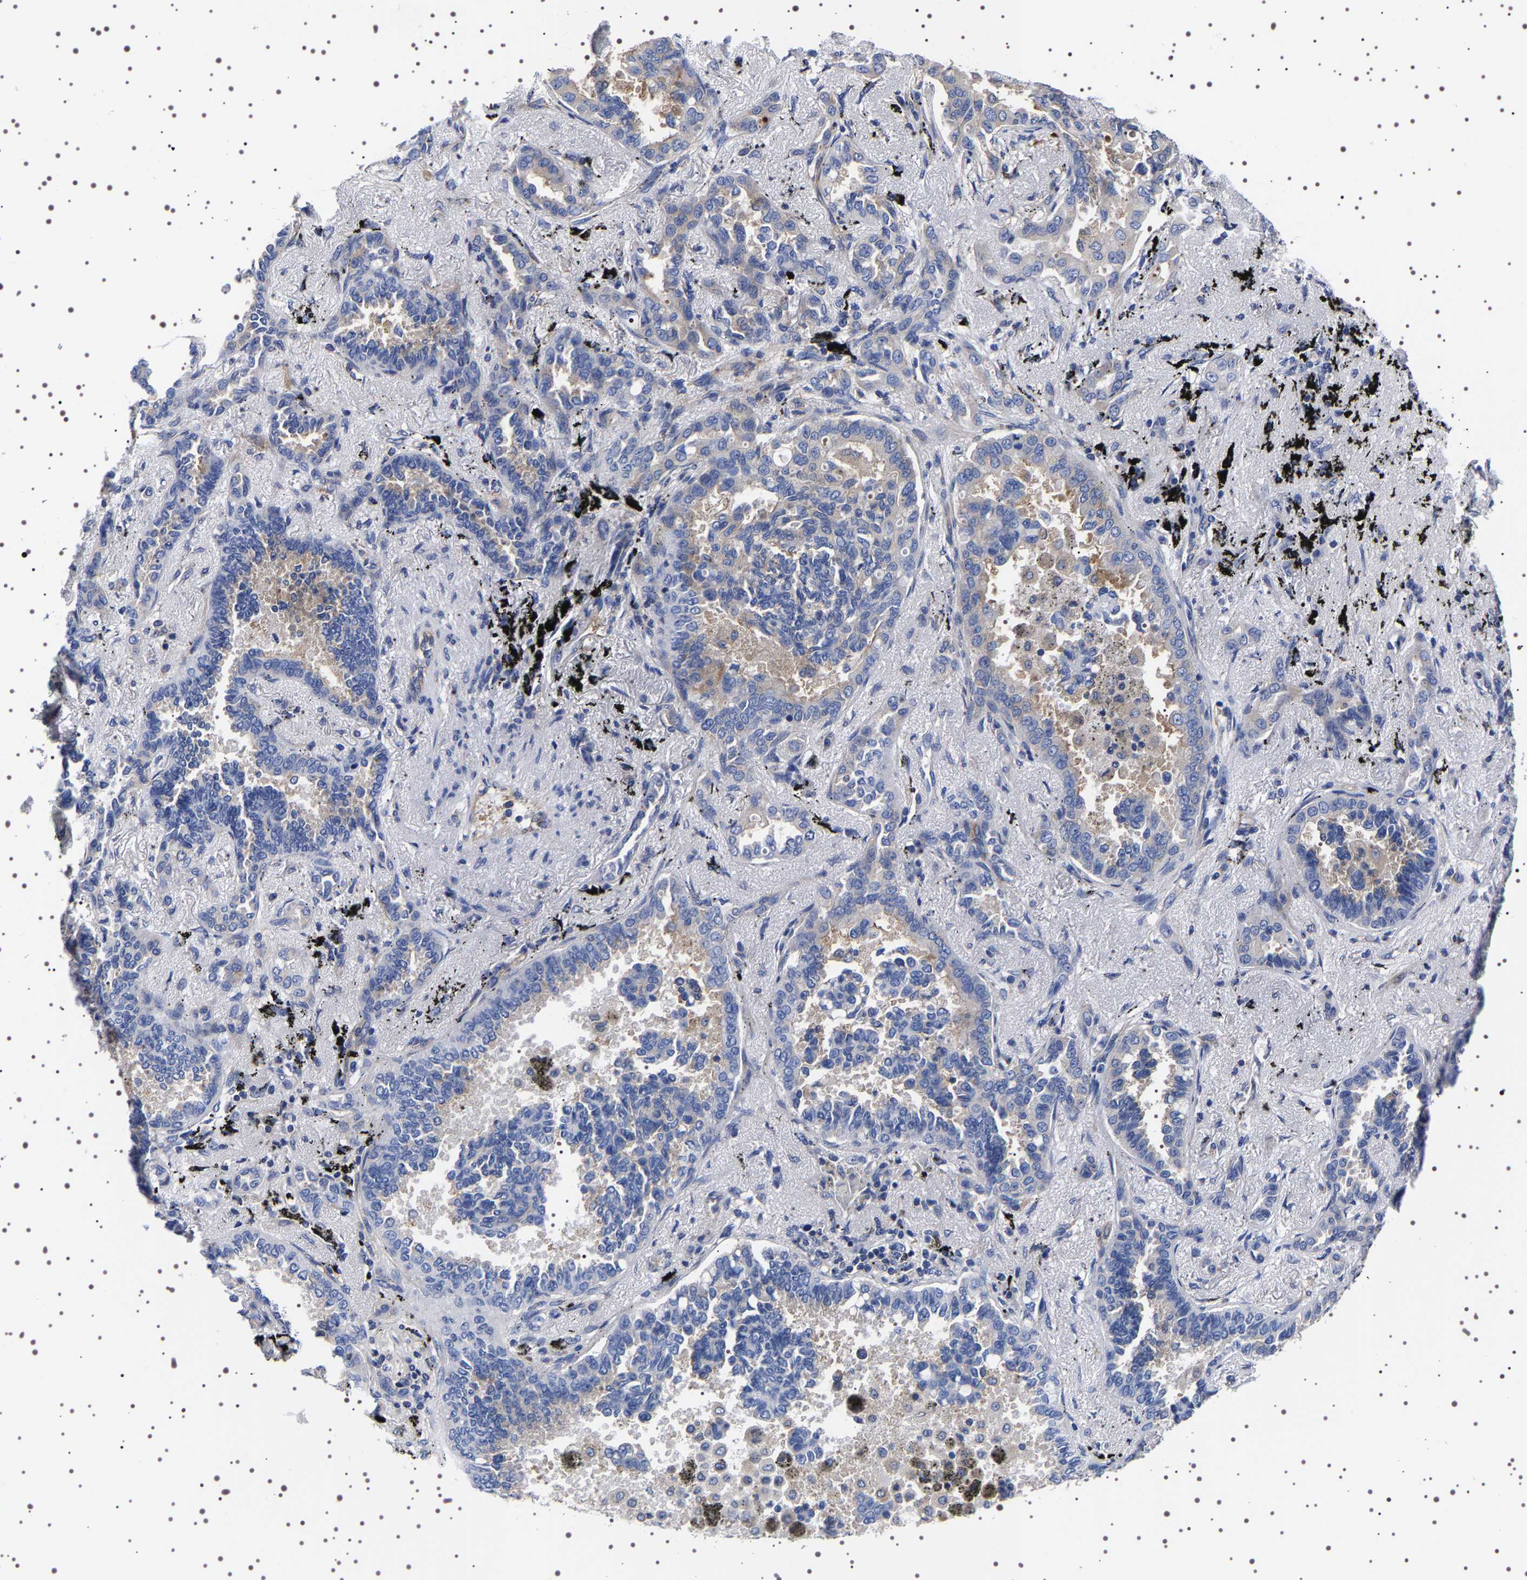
{"staining": {"intensity": "negative", "quantity": "none", "location": "none"}, "tissue": "lung cancer", "cell_type": "Tumor cells", "image_type": "cancer", "snomed": [{"axis": "morphology", "description": "Adenocarcinoma, NOS"}, {"axis": "topography", "description": "Lung"}], "caption": "Immunohistochemistry (IHC) of human lung cancer (adenocarcinoma) exhibits no positivity in tumor cells.", "gene": "DARS1", "patient": {"sex": "male", "age": 59}}